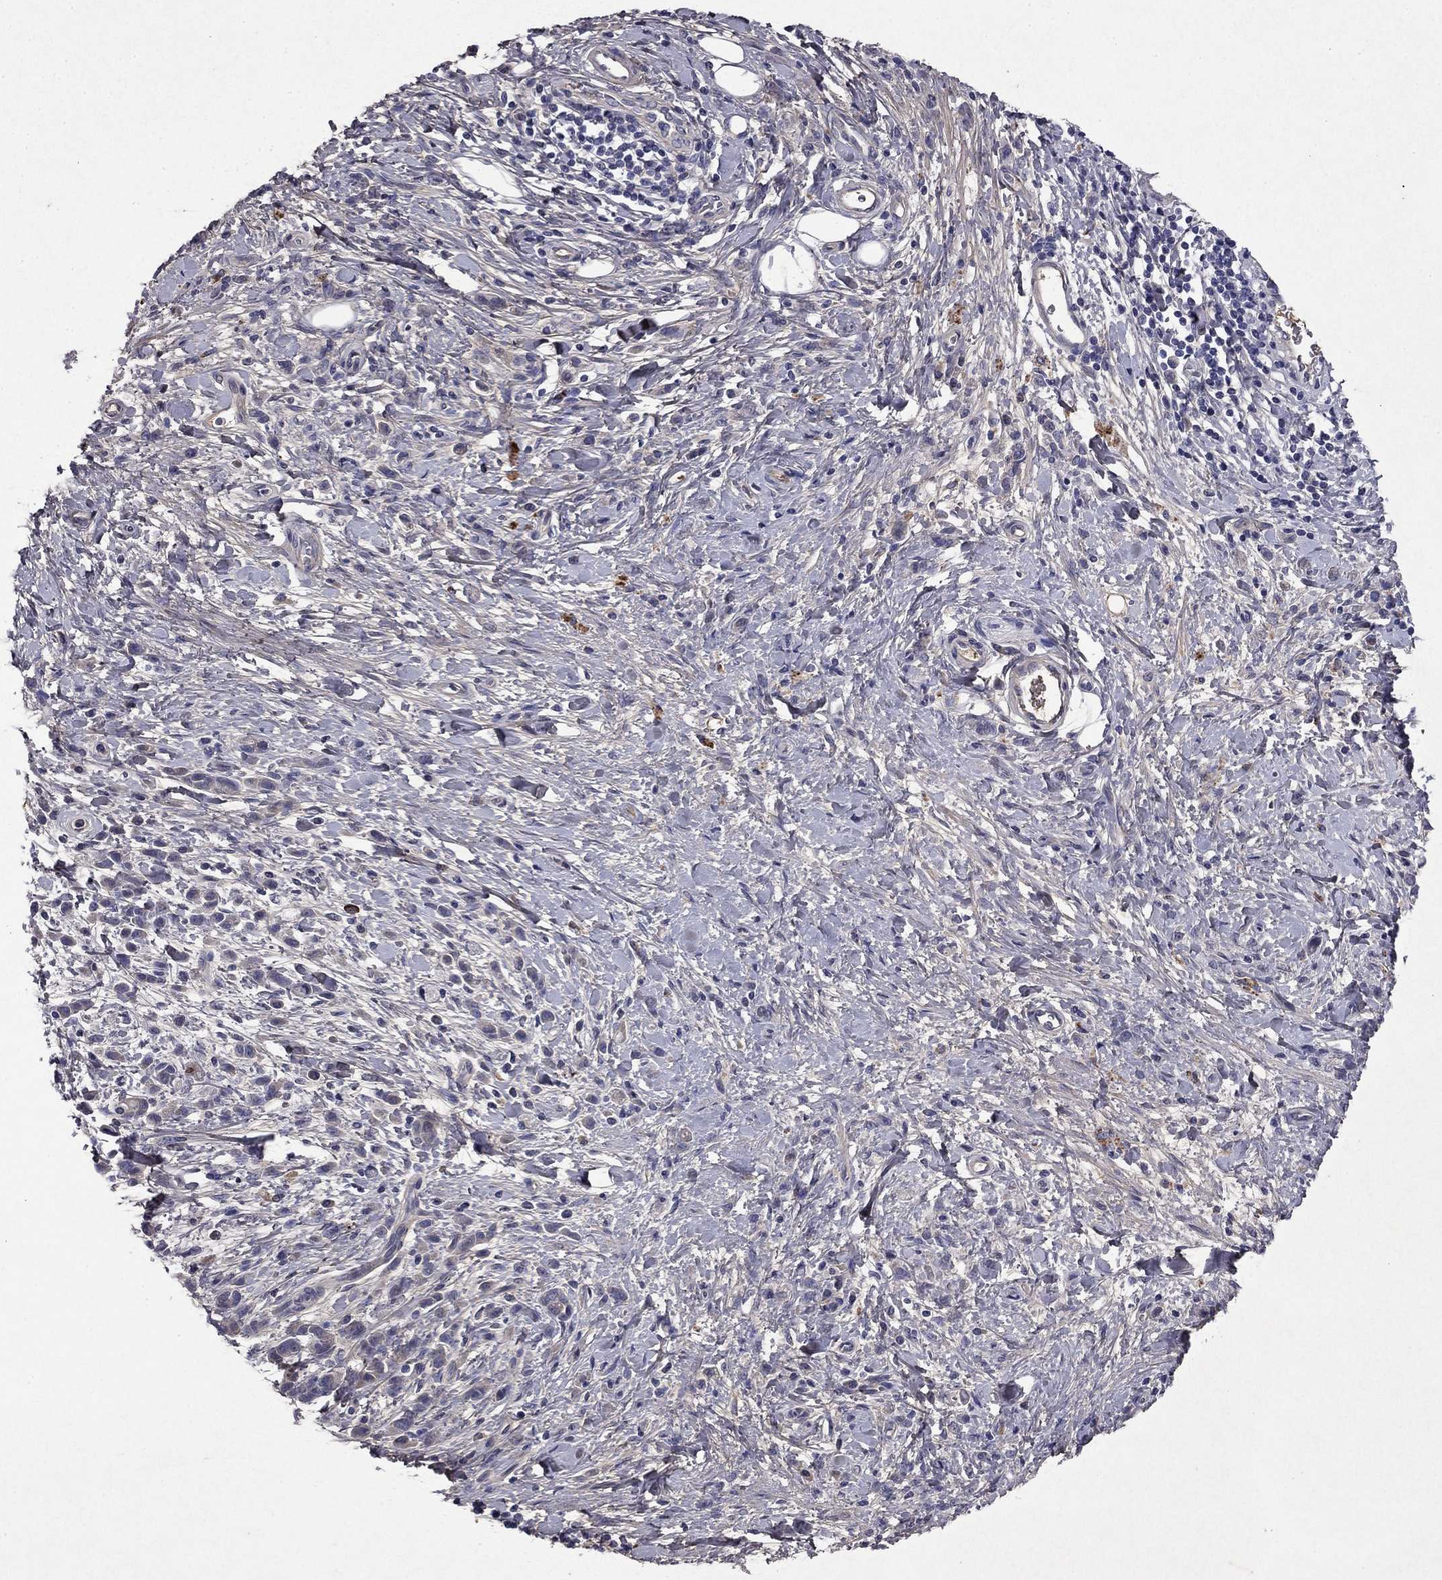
{"staining": {"intensity": "negative", "quantity": "none", "location": "none"}, "tissue": "stomach cancer", "cell_type": "Tumor cells", "image_type": "cancer", "snomed": [{"axis": "morphology", "description": "Adenocarcinoma, NOS"}, {"axis": "topography", "description": "Stomach"}], "caption": "Image shows no protein positivity in tumor cells of stomach adenocarcinoma tissue.", "gene": "COL2A1", "patient": {"sex": "male", "age": 77}}